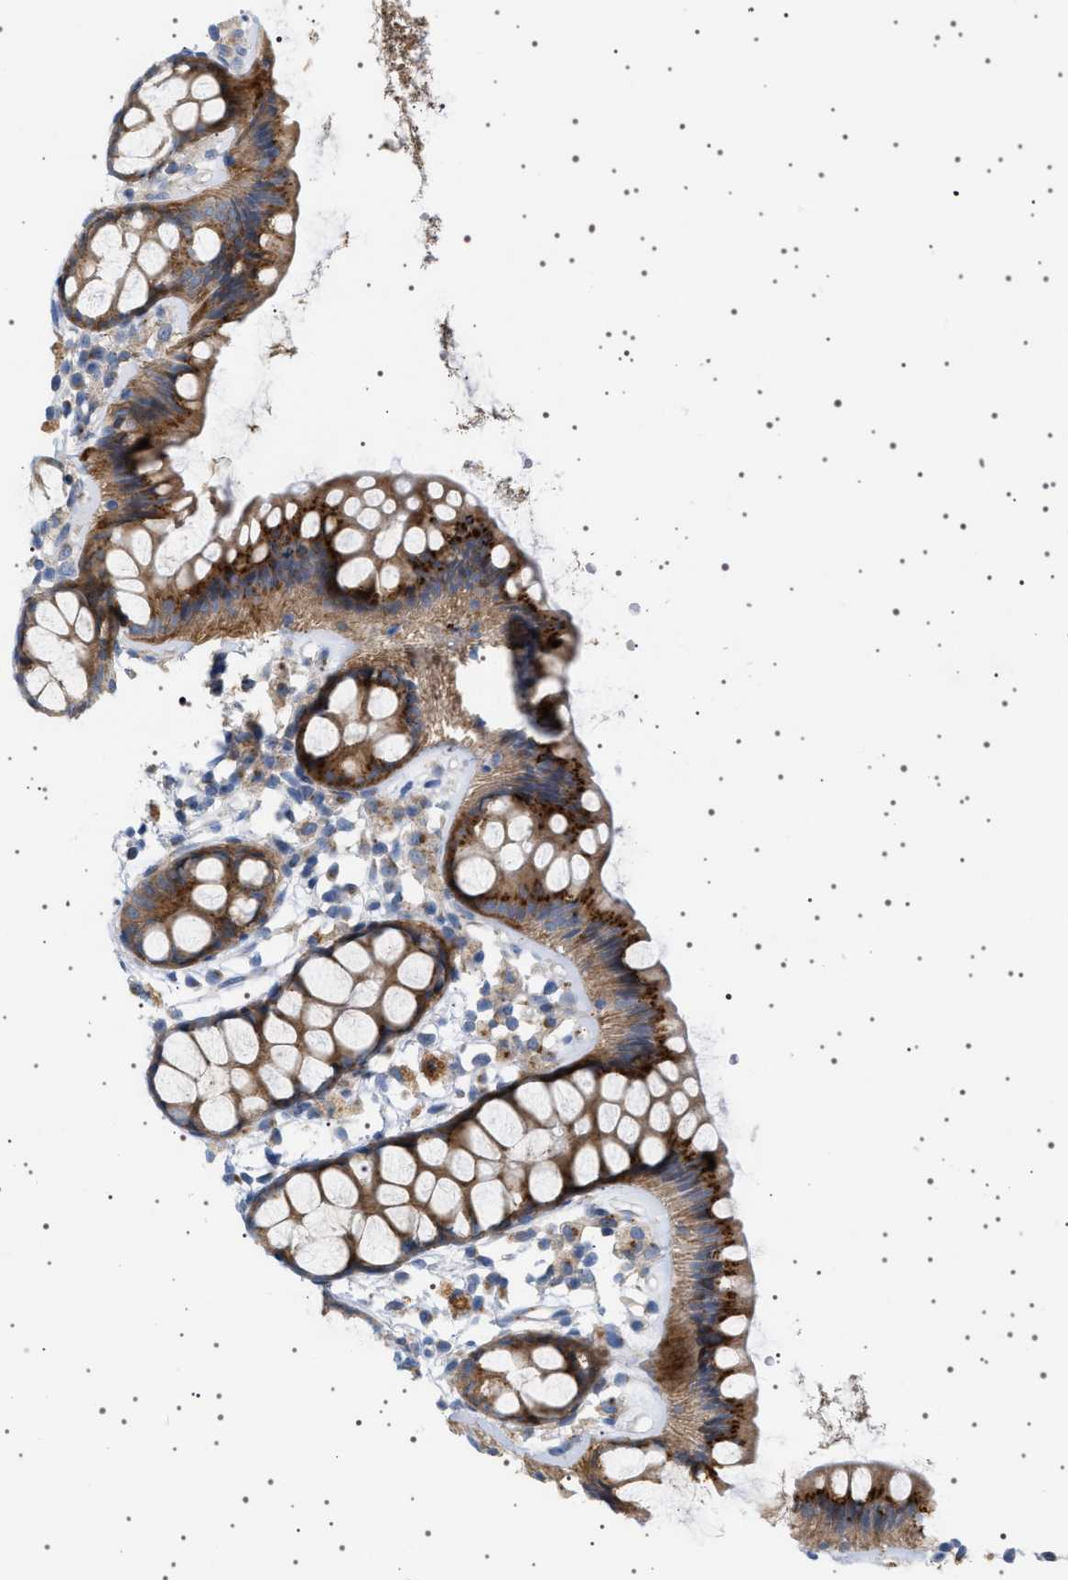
{"staining": {"intensity": "strong", "quantity": ">75%", "location": "cytoplasmic/membranous"}, "tissue": "rectum", "cell_type": "Glandular cells", "image_type": "normal", "snomed": [{"axis": "morphology", "description": "Normal tissue, NOS"}, {"axis": "topography", "description": "Rectum"}], "caption": "Benign rectum was stained to show a protein in brown. There is high levels of strong cytoplasmic/membranous staining in about >75% of glandular cells. (DAB (3,3'-diaminobenzidine) IHC, brown staining for protein, blue staining for nuclei).", "gene": "ADCY10", "patient": {"sex": "female", "age": 66}}